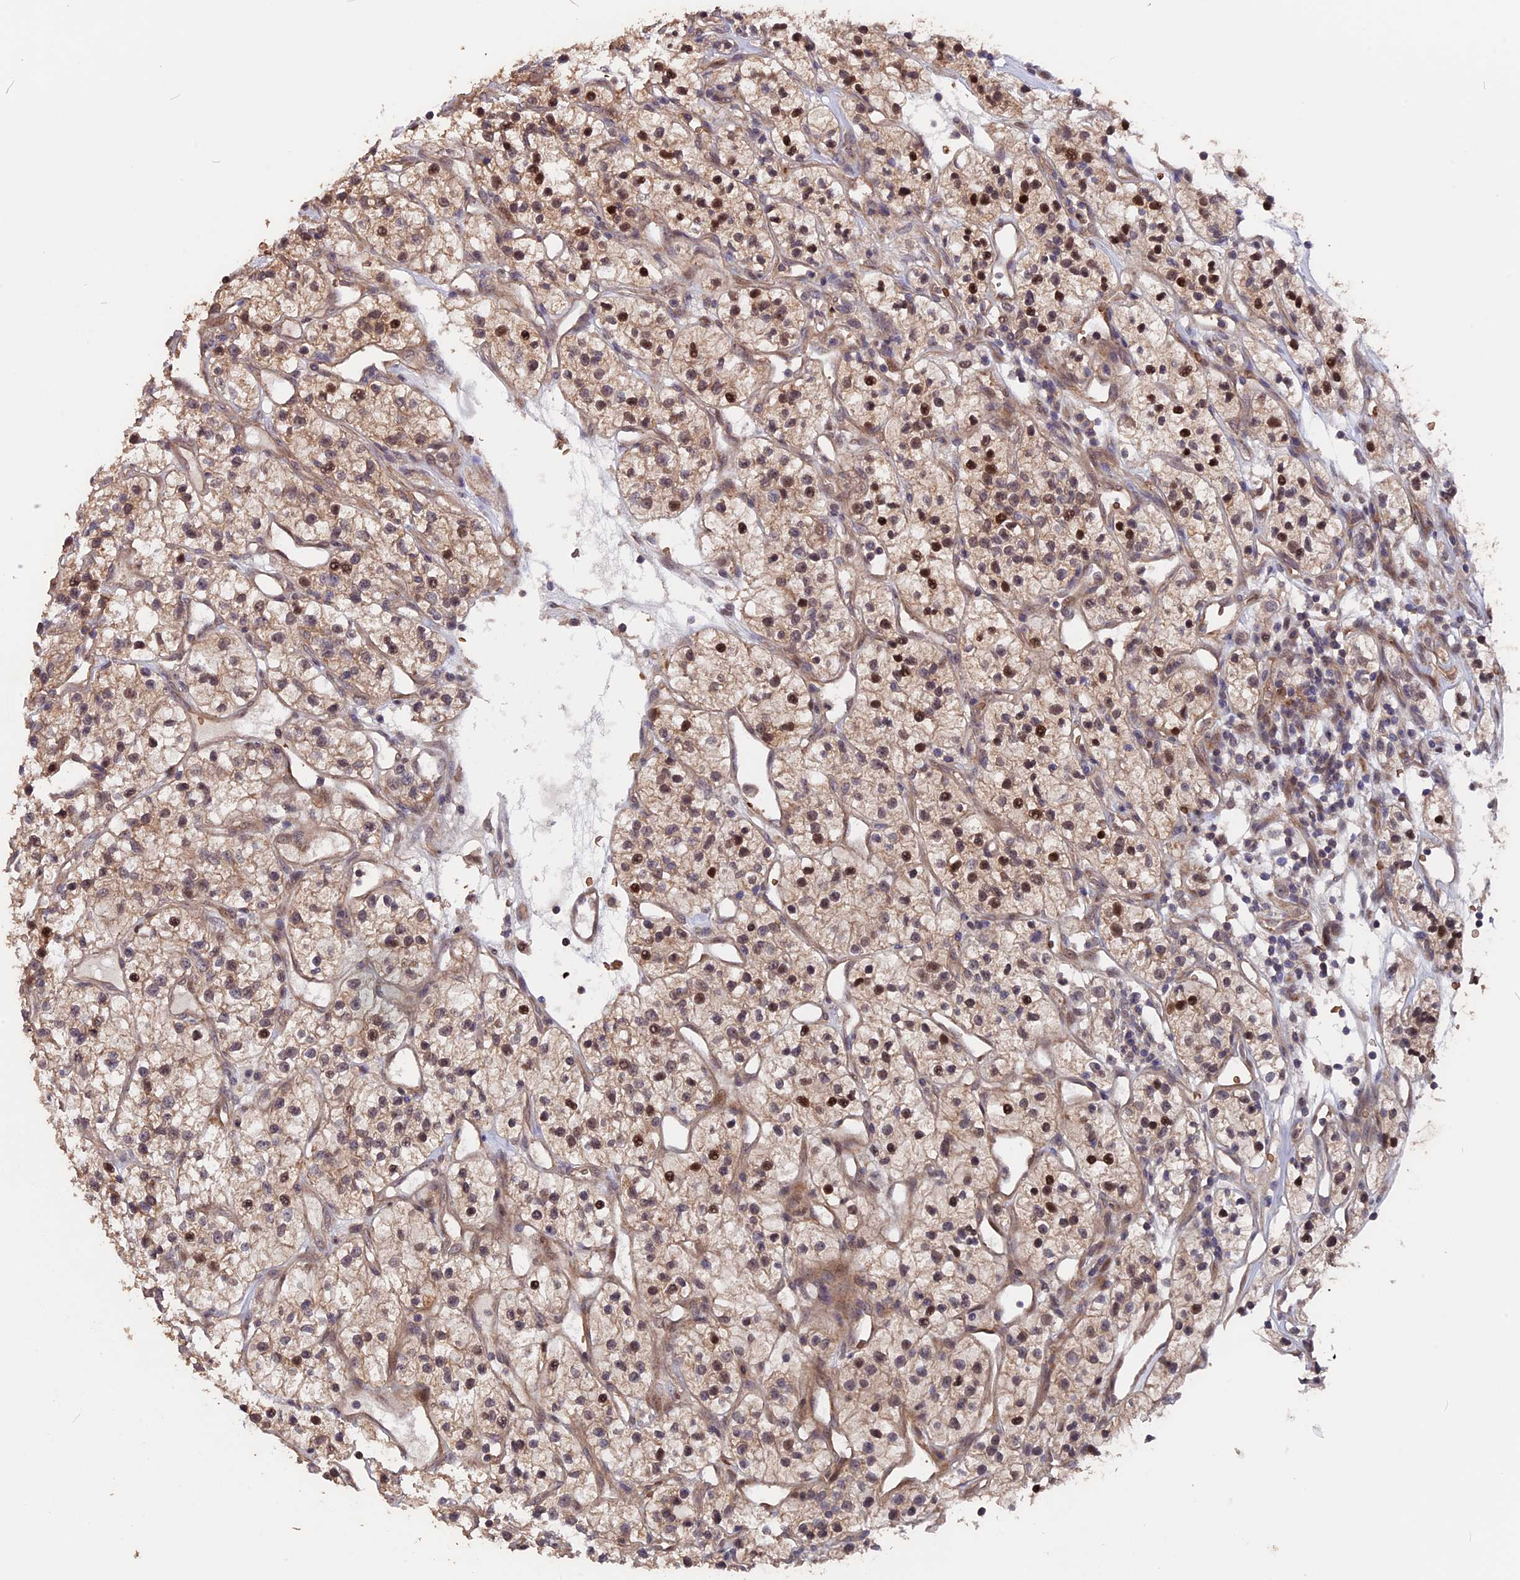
{"staining": {"intensity": "moderate", "quantity": "25%-75%", "location": "cytoplasmic/membranous,nuclear"}, "tissue": "renal cancer", "cell_type": "Tumor cells", "image_type": "cancer", "snomed": [{"axis": "morphology", "description": "Adenocarcinoma, NOS"}, {"axis": "topography", "description": "Kidney"}], "caption": "This histopathology image demonstrates renal adenocarcinoma stained with immunohistochemistry (IHC) to label a protein in brown. The cytoplasmic/membranous and nuclear of tumor cells show moderate positivity for the protein. Nuclei are counter-stained blue.", "gene": "ZC3H10", "patient": {"sex": "female", "age": 57}}